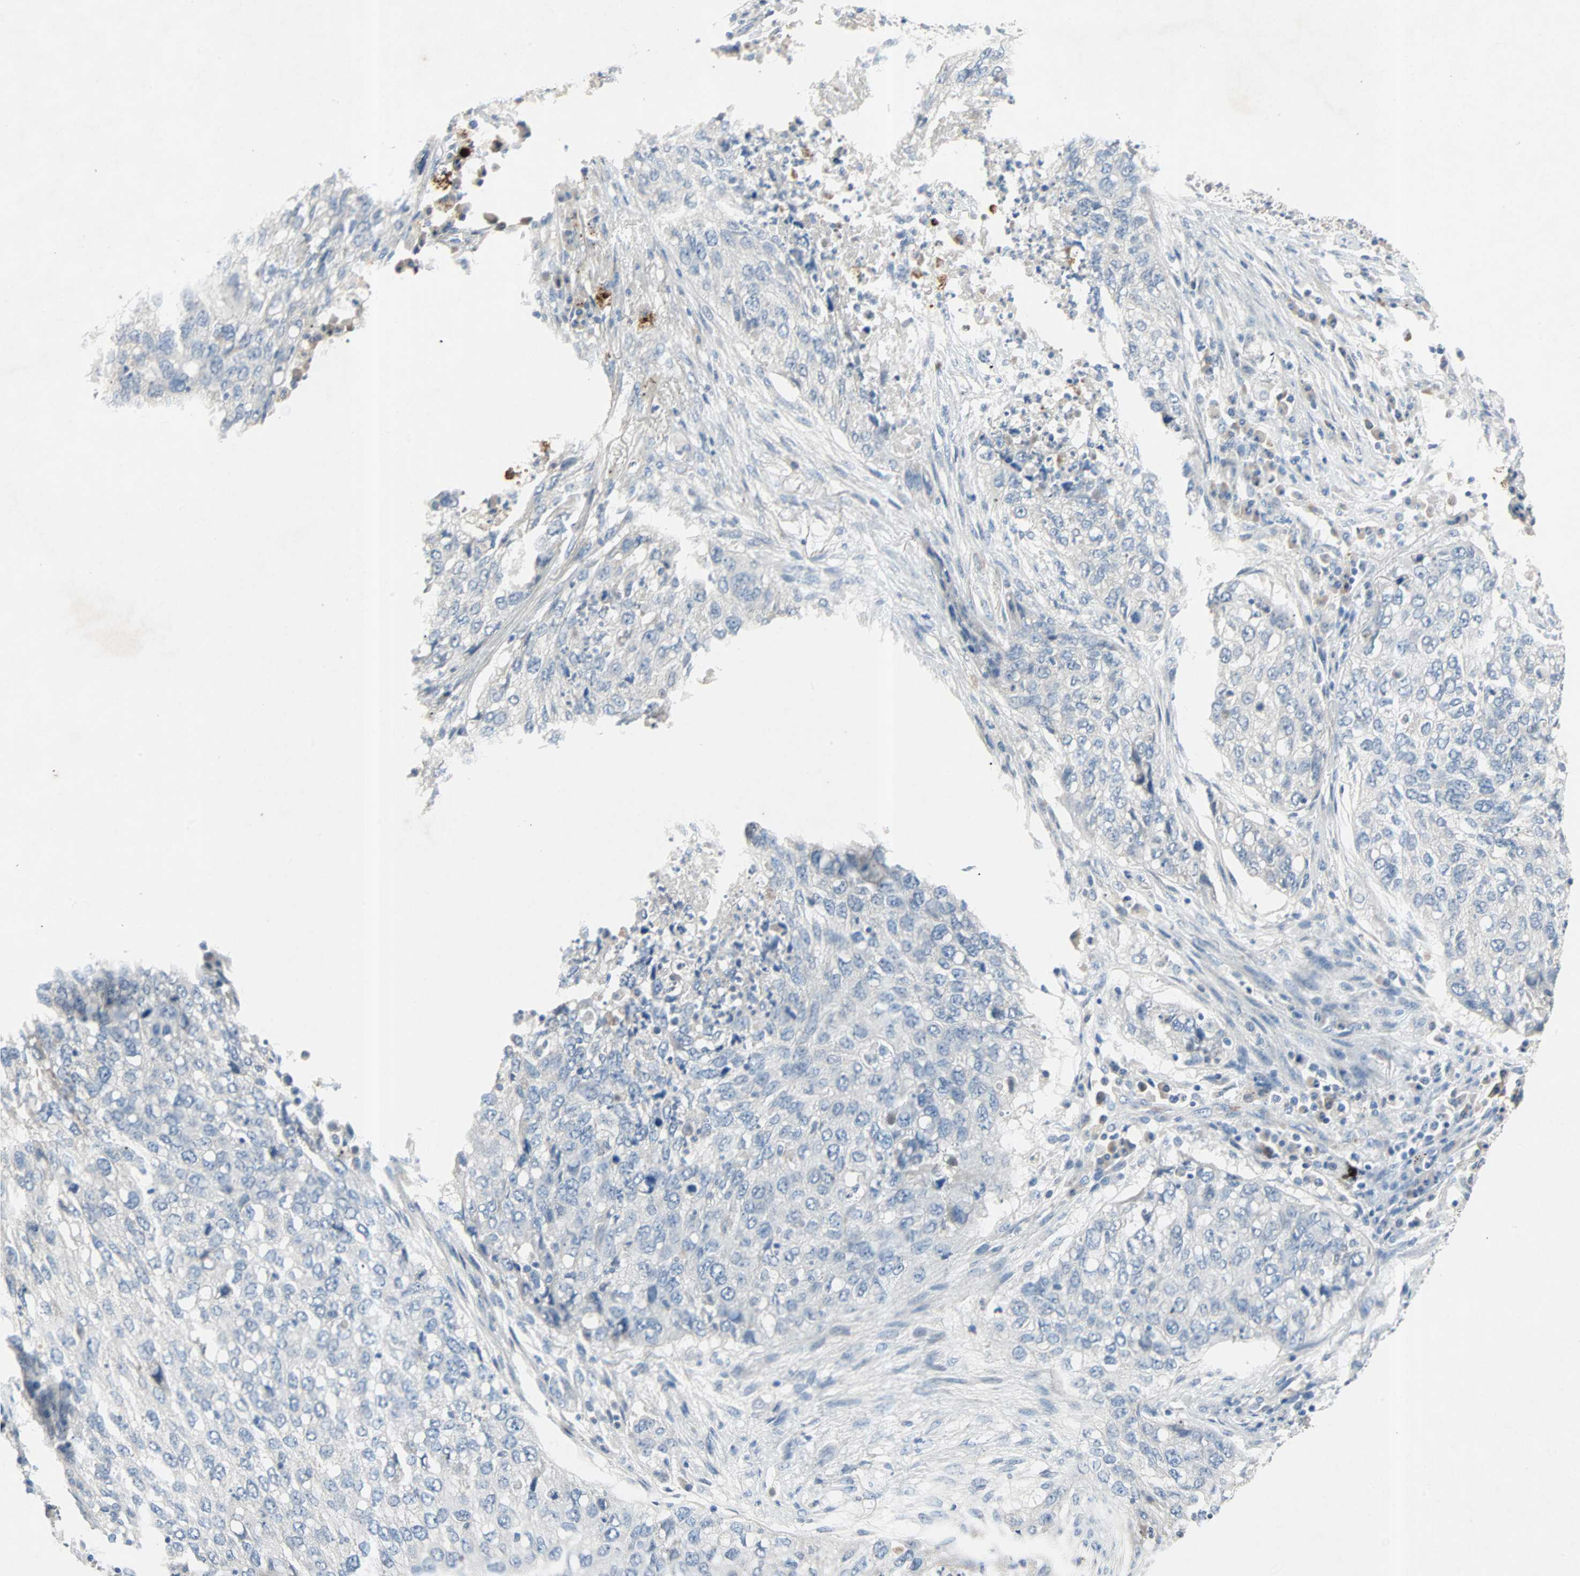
{"staining": {"intensity": "negative", "quantity": "none", "location": "none"}, "tissue": "lung cancer", "cell_type": "Tumor cells", "image_type": "cancer", "snomed": [{"axis": "morphology", "description": "Squamous cell carcinoma, NOS"}, {"axis": "topography", "description": "Lung"}], "caption": "The micrograph reveals no staining of tumor cells in lung cancer (squamous cell carcinoma).", "gene": "PCDHB2", "patient": {"sex": "female", "age": 63}}